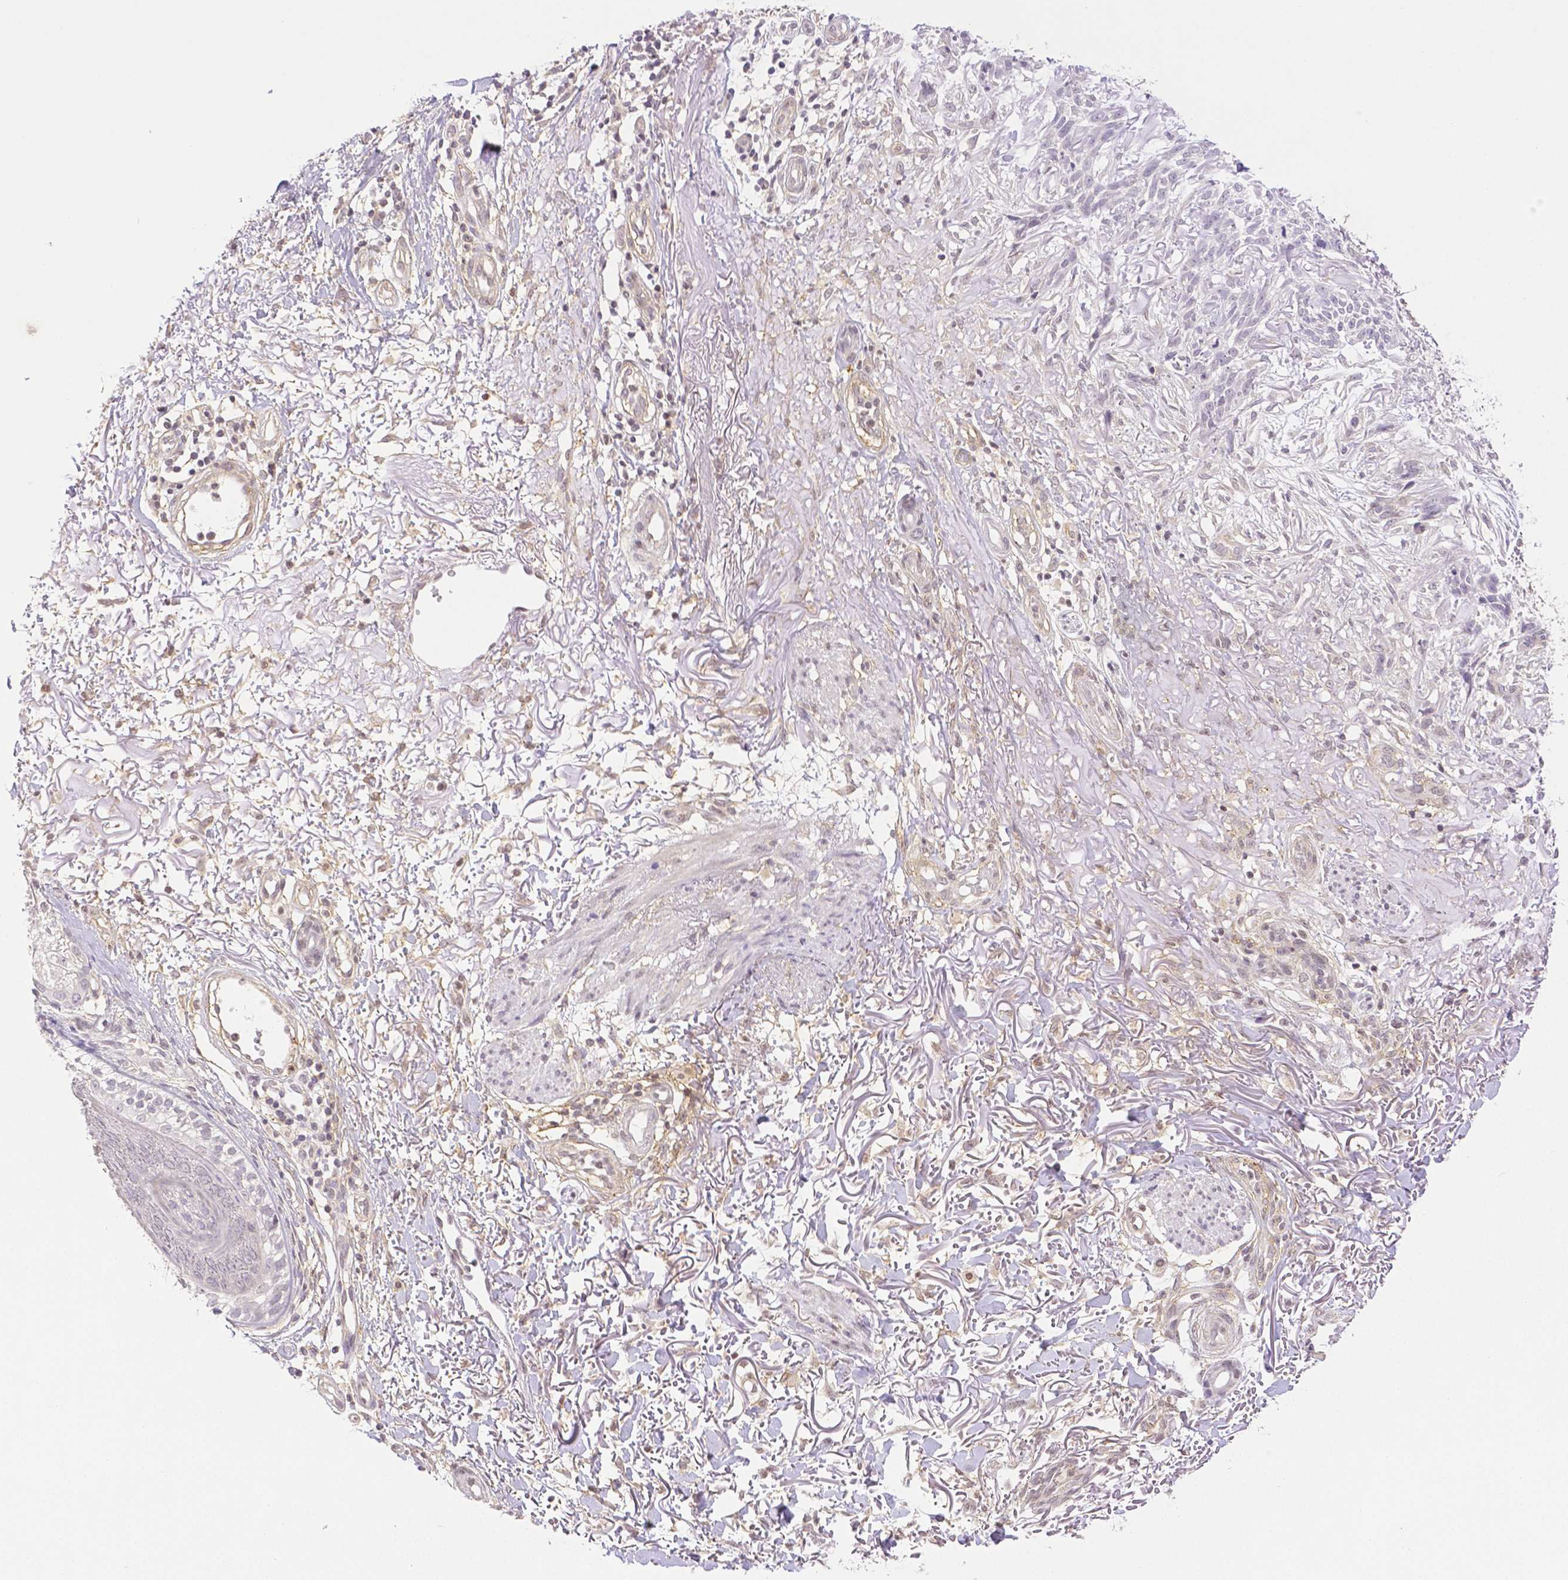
{"staining": {"intensity": "negative", "quantity": "none", "location": "none"}, "tissue": "skin cancer", "cell_type": "Tumor cells", "image_type": "cancer", "snomed": [{"axis": "morphology", "description": "Basal cell carcinoma"}, {"axis": "topography", "description": "Skin"}], "caption": "High power microscopy histopathology image of an immunohistochemistry micrograph of skin cancer (basal cell carcinoma), revealing no significant positivity in tumor cells.", "gene": "THY1", "patient": {"sex": "male", "age": 74}}